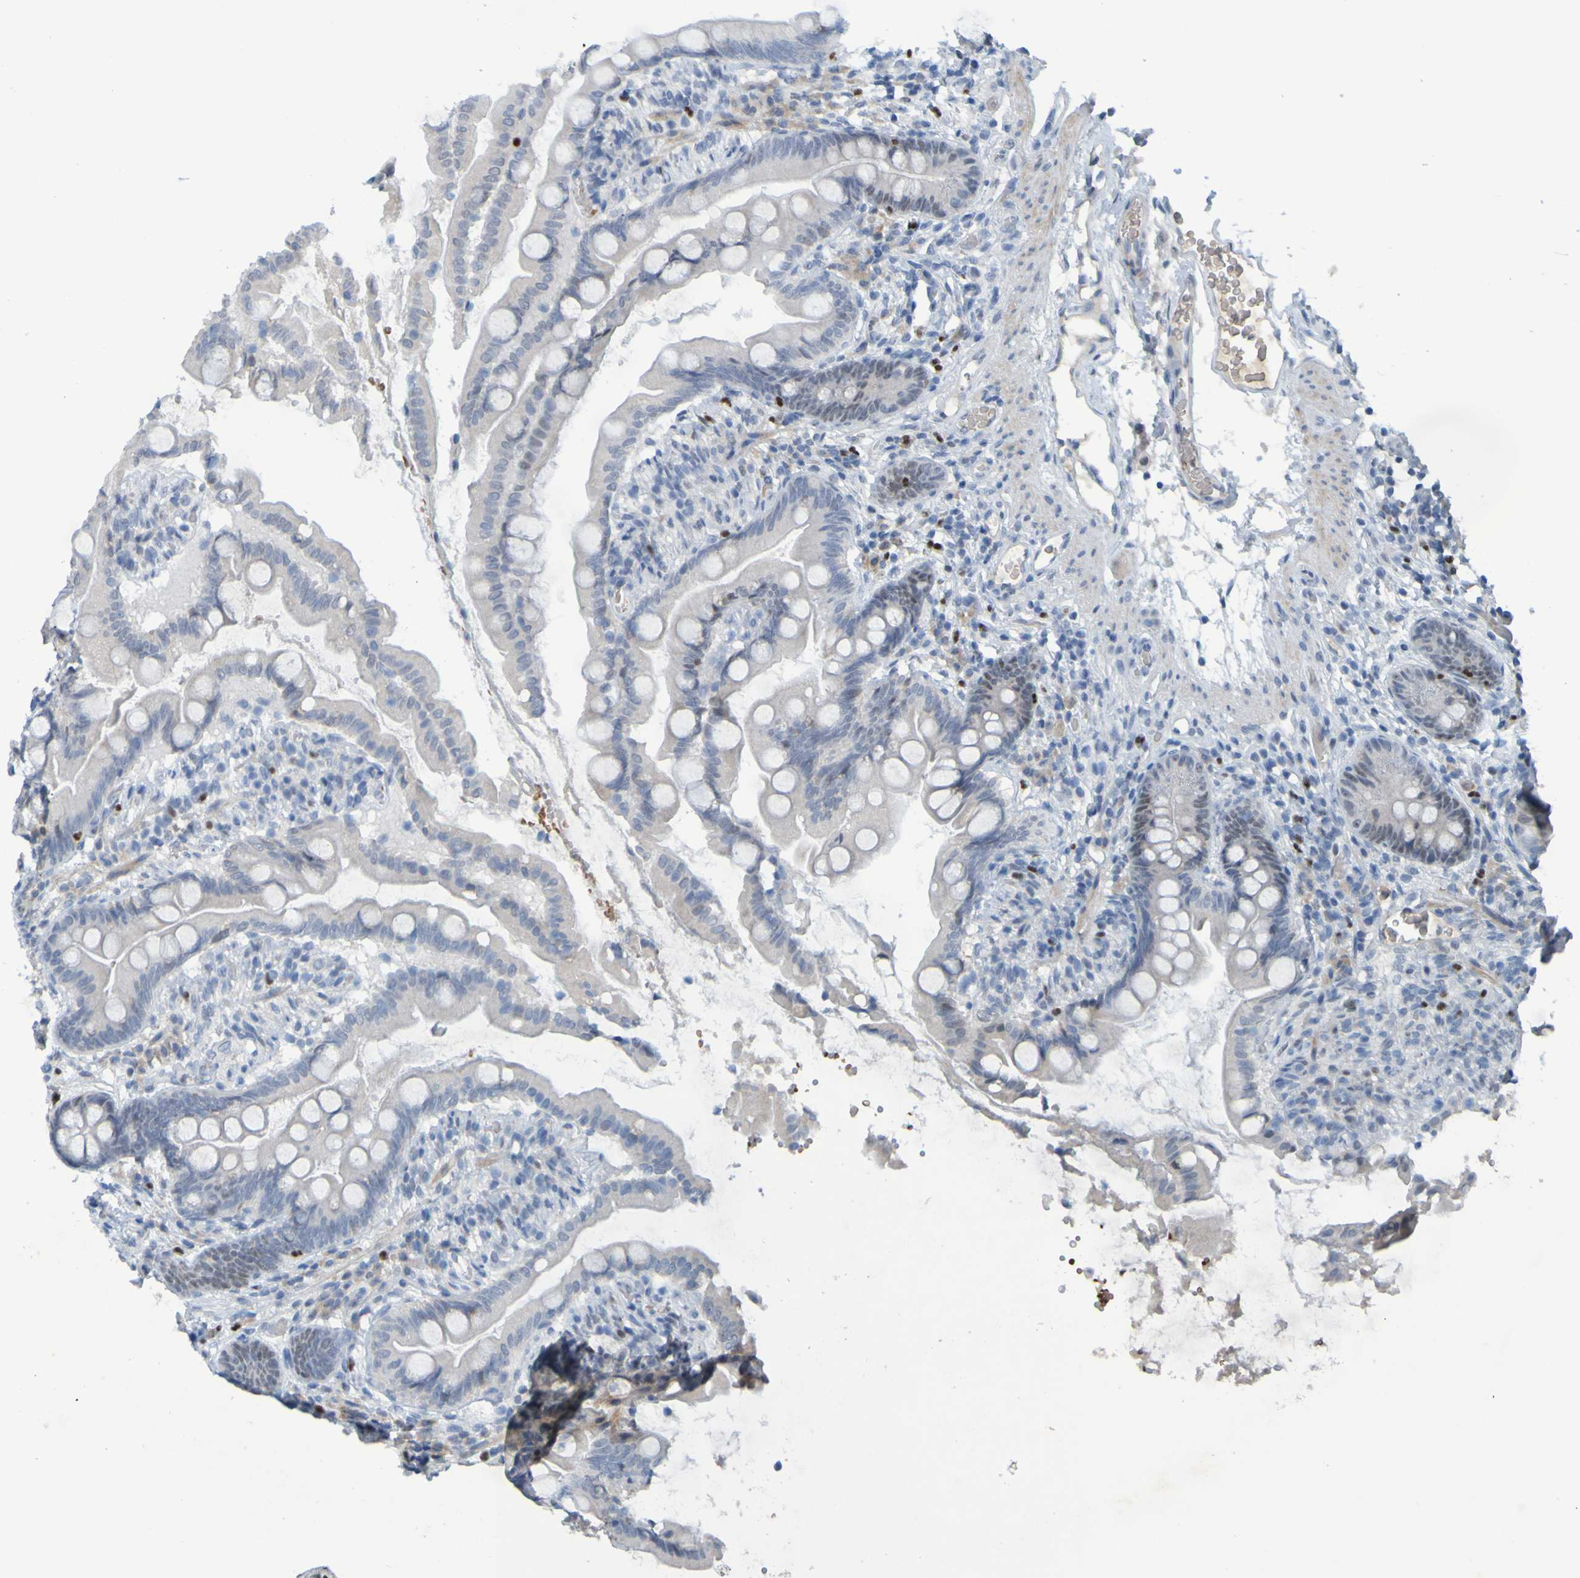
{"staining": {"intensity": "negative", "quantity": "none", "location": "none"}, "tissue": "small intestine", "cell_type": "Glandular cells", "image_type": "normal", "snomed": [{"axis": "morphology", "description": "Normal tissue, NOS"}, {"axis": "topography", "description": "Small intestine"}], "caption": "Immunohistochemistry (IHC) of normal human small intestine shows no staining in glandular cells. The staining was performed using DAB to visualize the protein expression in brown, while the nuclei were stained in blue with hematoxylin (Magnification: 20x).", "gene": "USP36", "patient": {"sex": "female", "age": 56}}